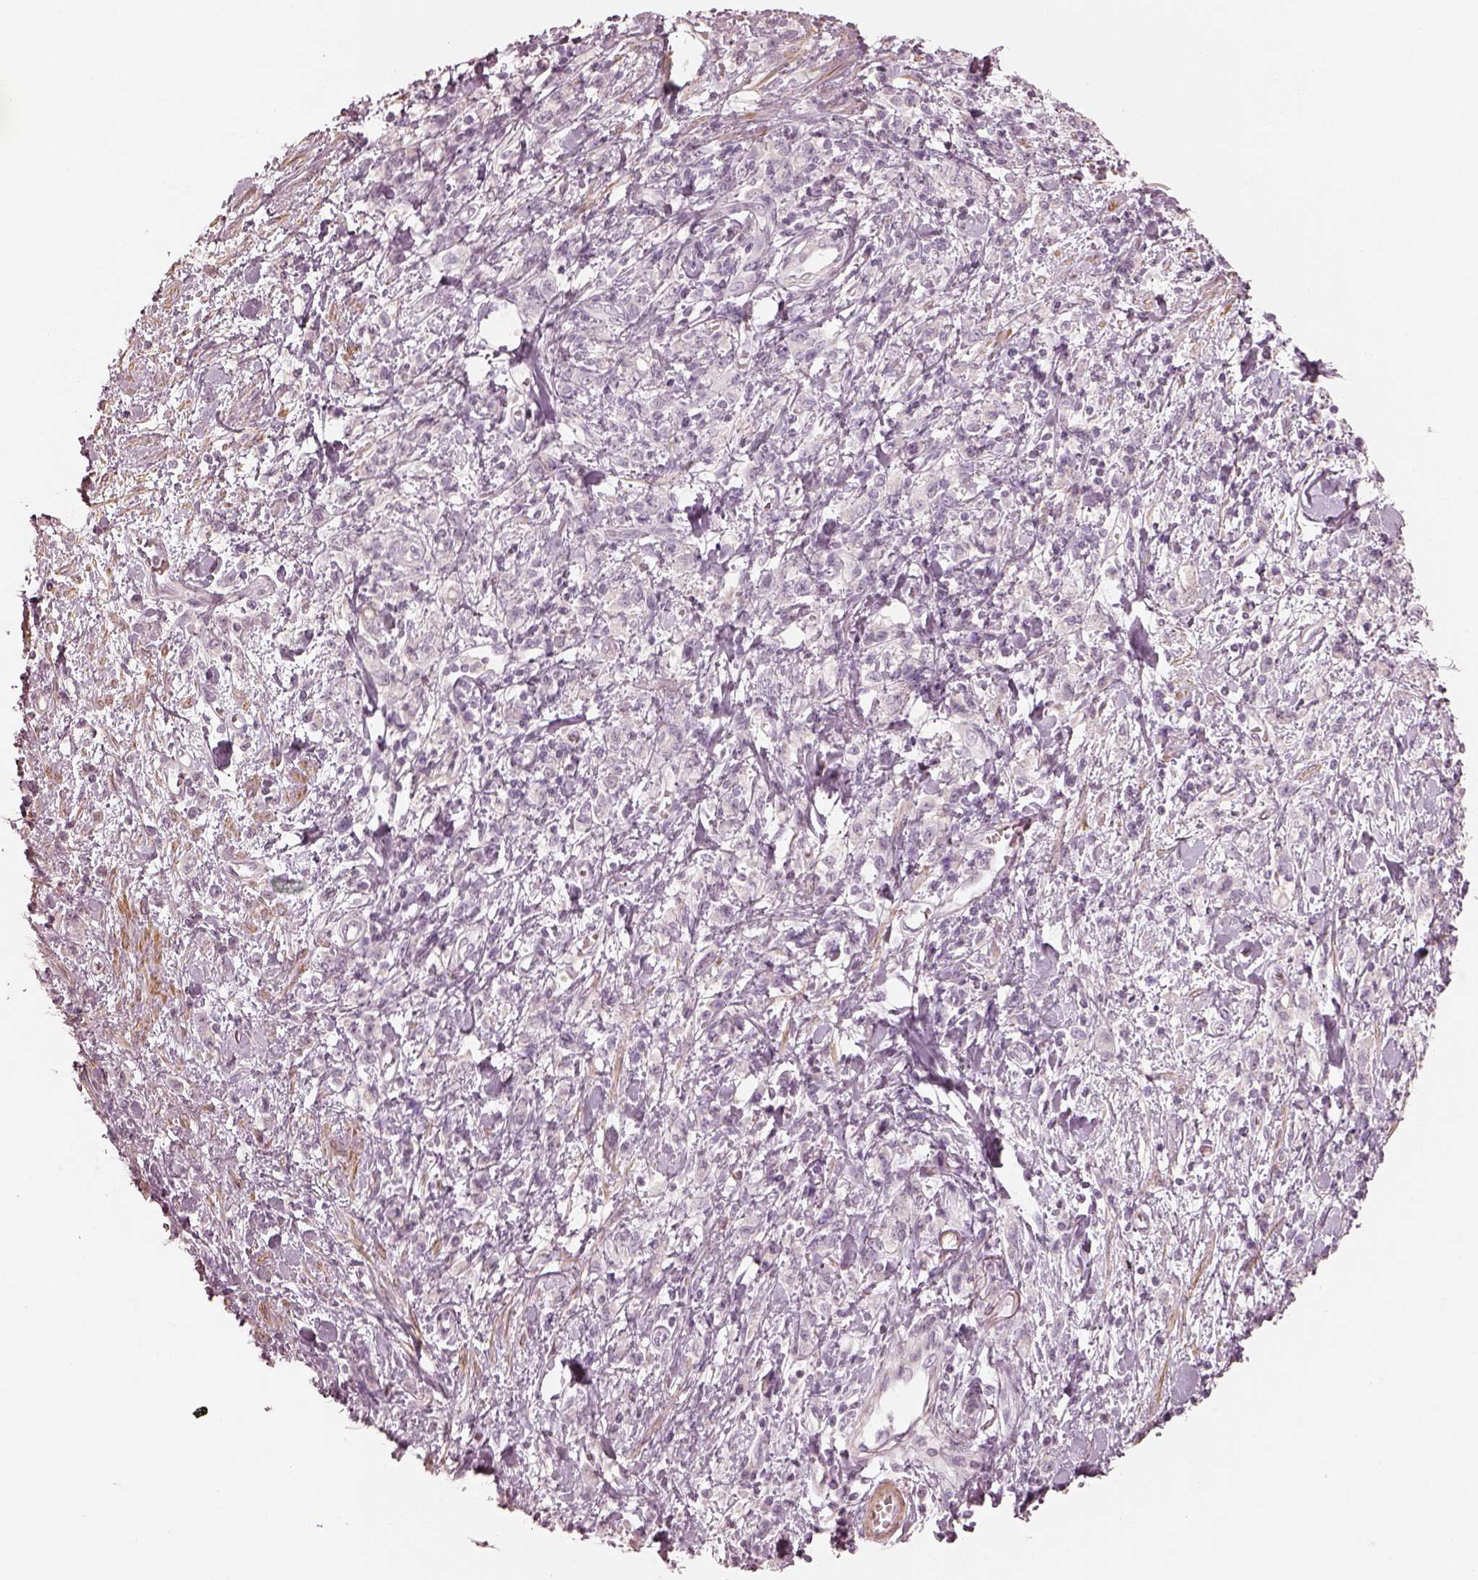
{"staining": {"intensity": "negative", "quantity": "none", "location": "none"}, "tissue": "stomach cancer", "cell_type": "Tumor cells", "image_type": "cancer", "snomed": [{"axis": "morphology", "description": "Adenocarcinoma, NOS"}, {"axis": "topography", "description": "Stomach"}], "caption": "Stomach cancer stained for a protein using immunohistochemistry (IHC) demonstrates no positivity tumor cells.", "gene": "PRLHR", "patient": {"sex": "male", "age": 77}}